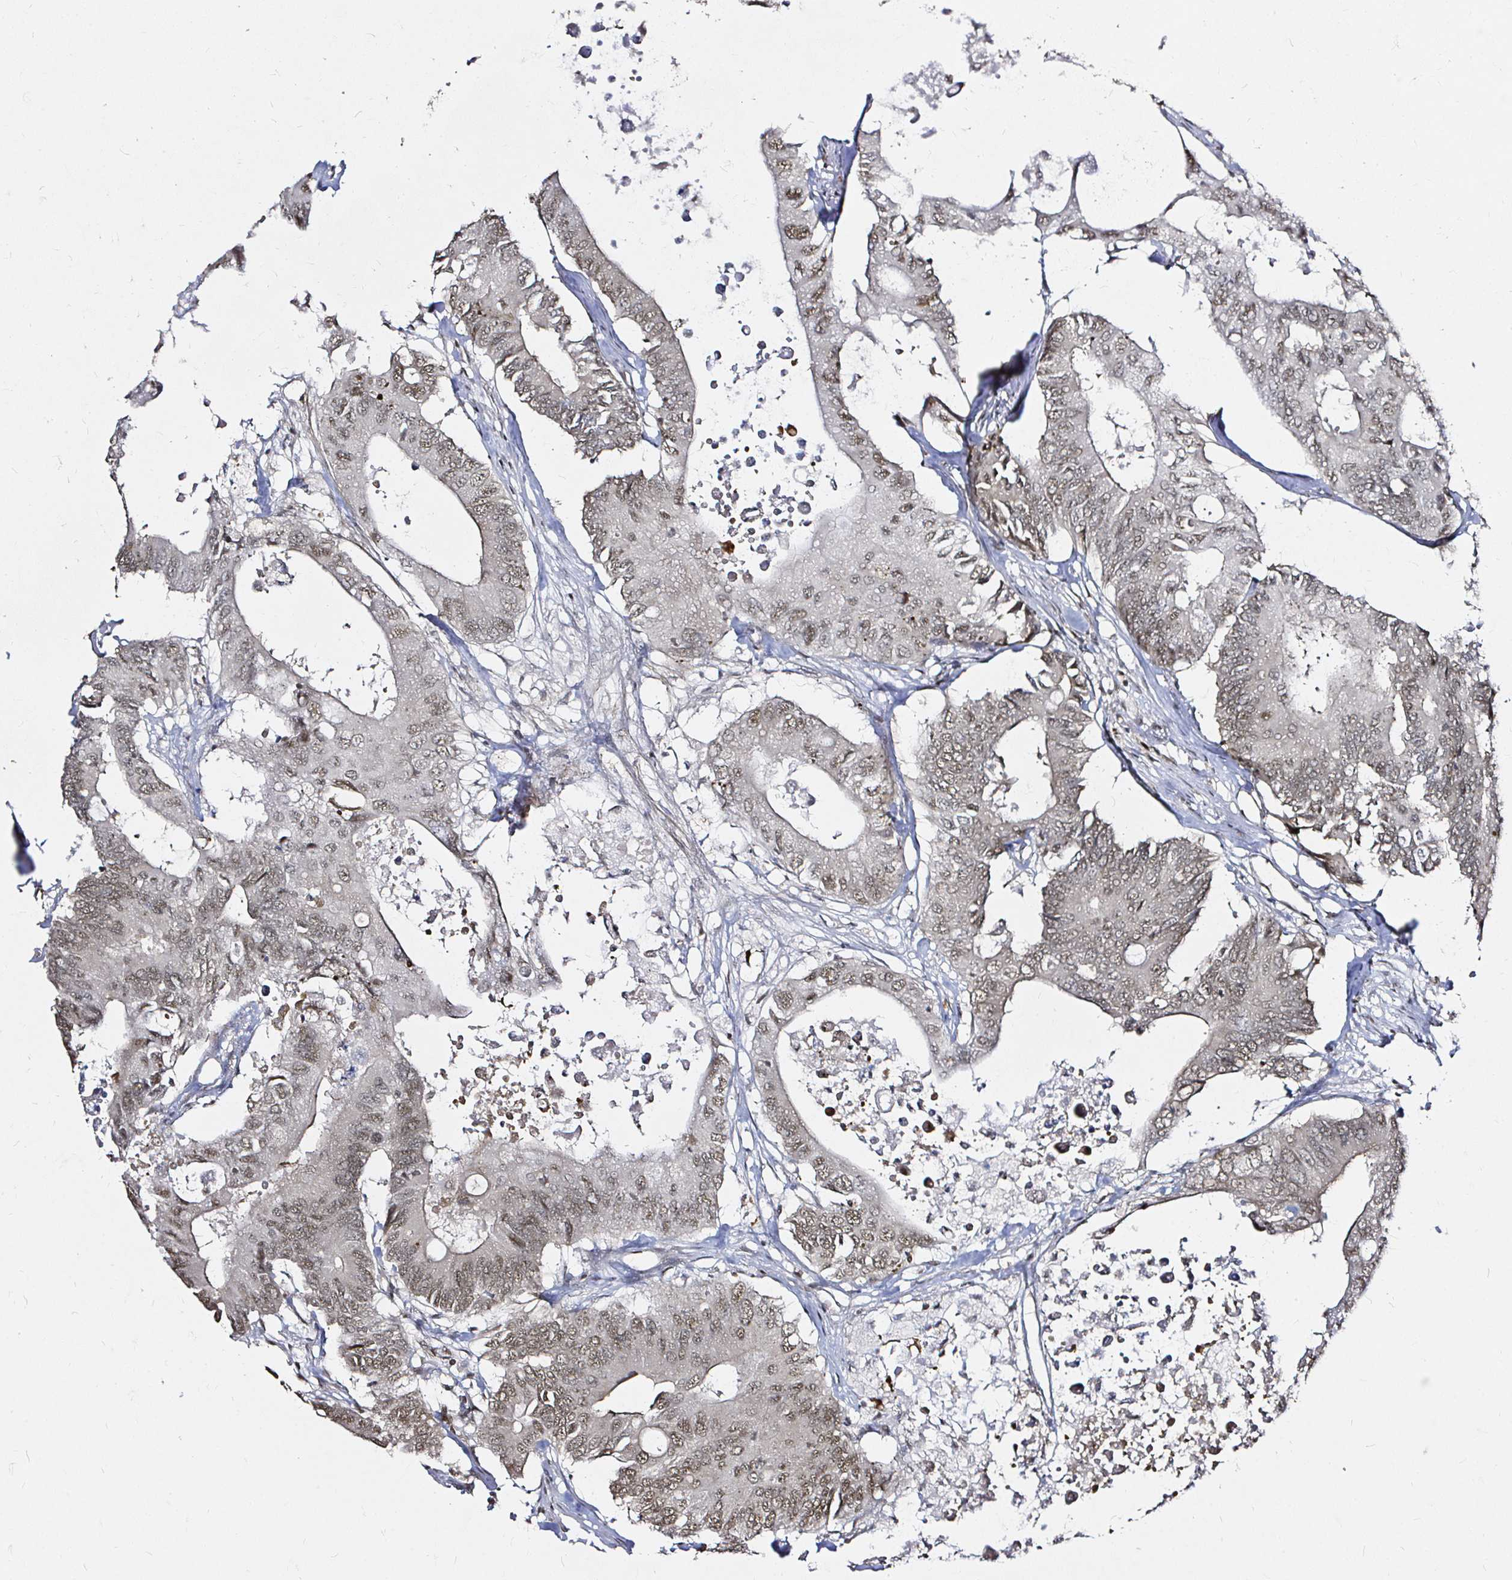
{"staining": {"intensity": "moderate", "quantity": ">75%", "location": "nuclear"}, "tissue": "colorectal cancer", "cell_type": "Tumor cells", "image_type": "cancer", "snomed": [{"axis": "morphology", "description": "Adenocarcinoma, NOS"}, {"axis": "topography", "description": "Colon"}], "caption": "Human colorectal cancer (adenocarcinoma) stained with a brown dye demonstrates moderate nuclear positive staining in approximately >75% of tumor cells.", "gene": "SNRPC", "patient": {"sex": "male", "age": 71}}